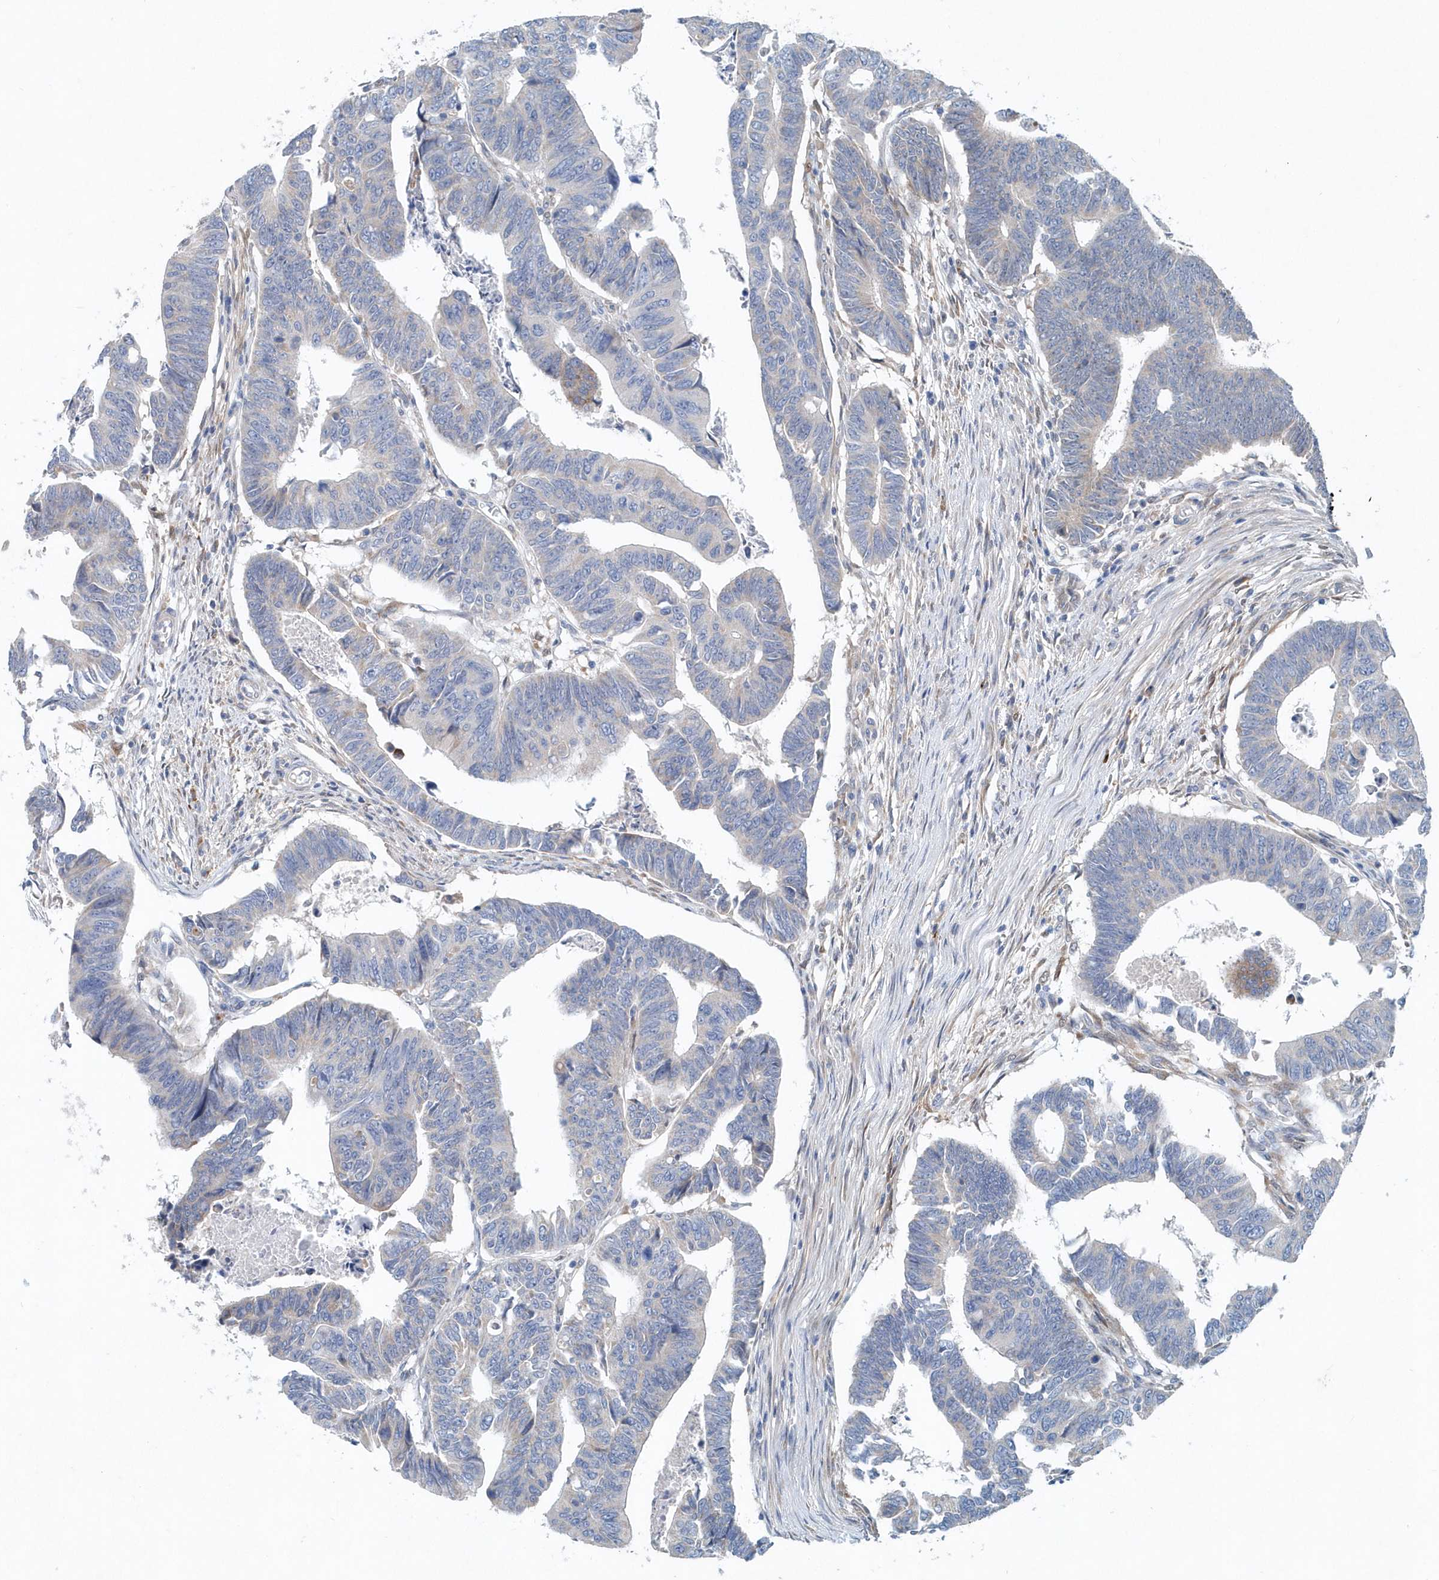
{"staining": {"intensity": "negative", "quantity": "none", "location": "none"}, "tissue": "colorectal cancer", "cell_type": "Tumor cells", "image_type": "cancer", "snomed": [{"axis": "morphology", "description": "Adenocarcinoma, NOS"}, {"axis": "topography", "description": "Rectum"}], "caption": "A photomicrograph of human colorectal cancer is negative for staining in tumor cells. (Brightfield microscopy of DAB immunohistochemistry at high magnification).", "gene": "PFN2", "patient": {"sex": "female", "age": 65}}